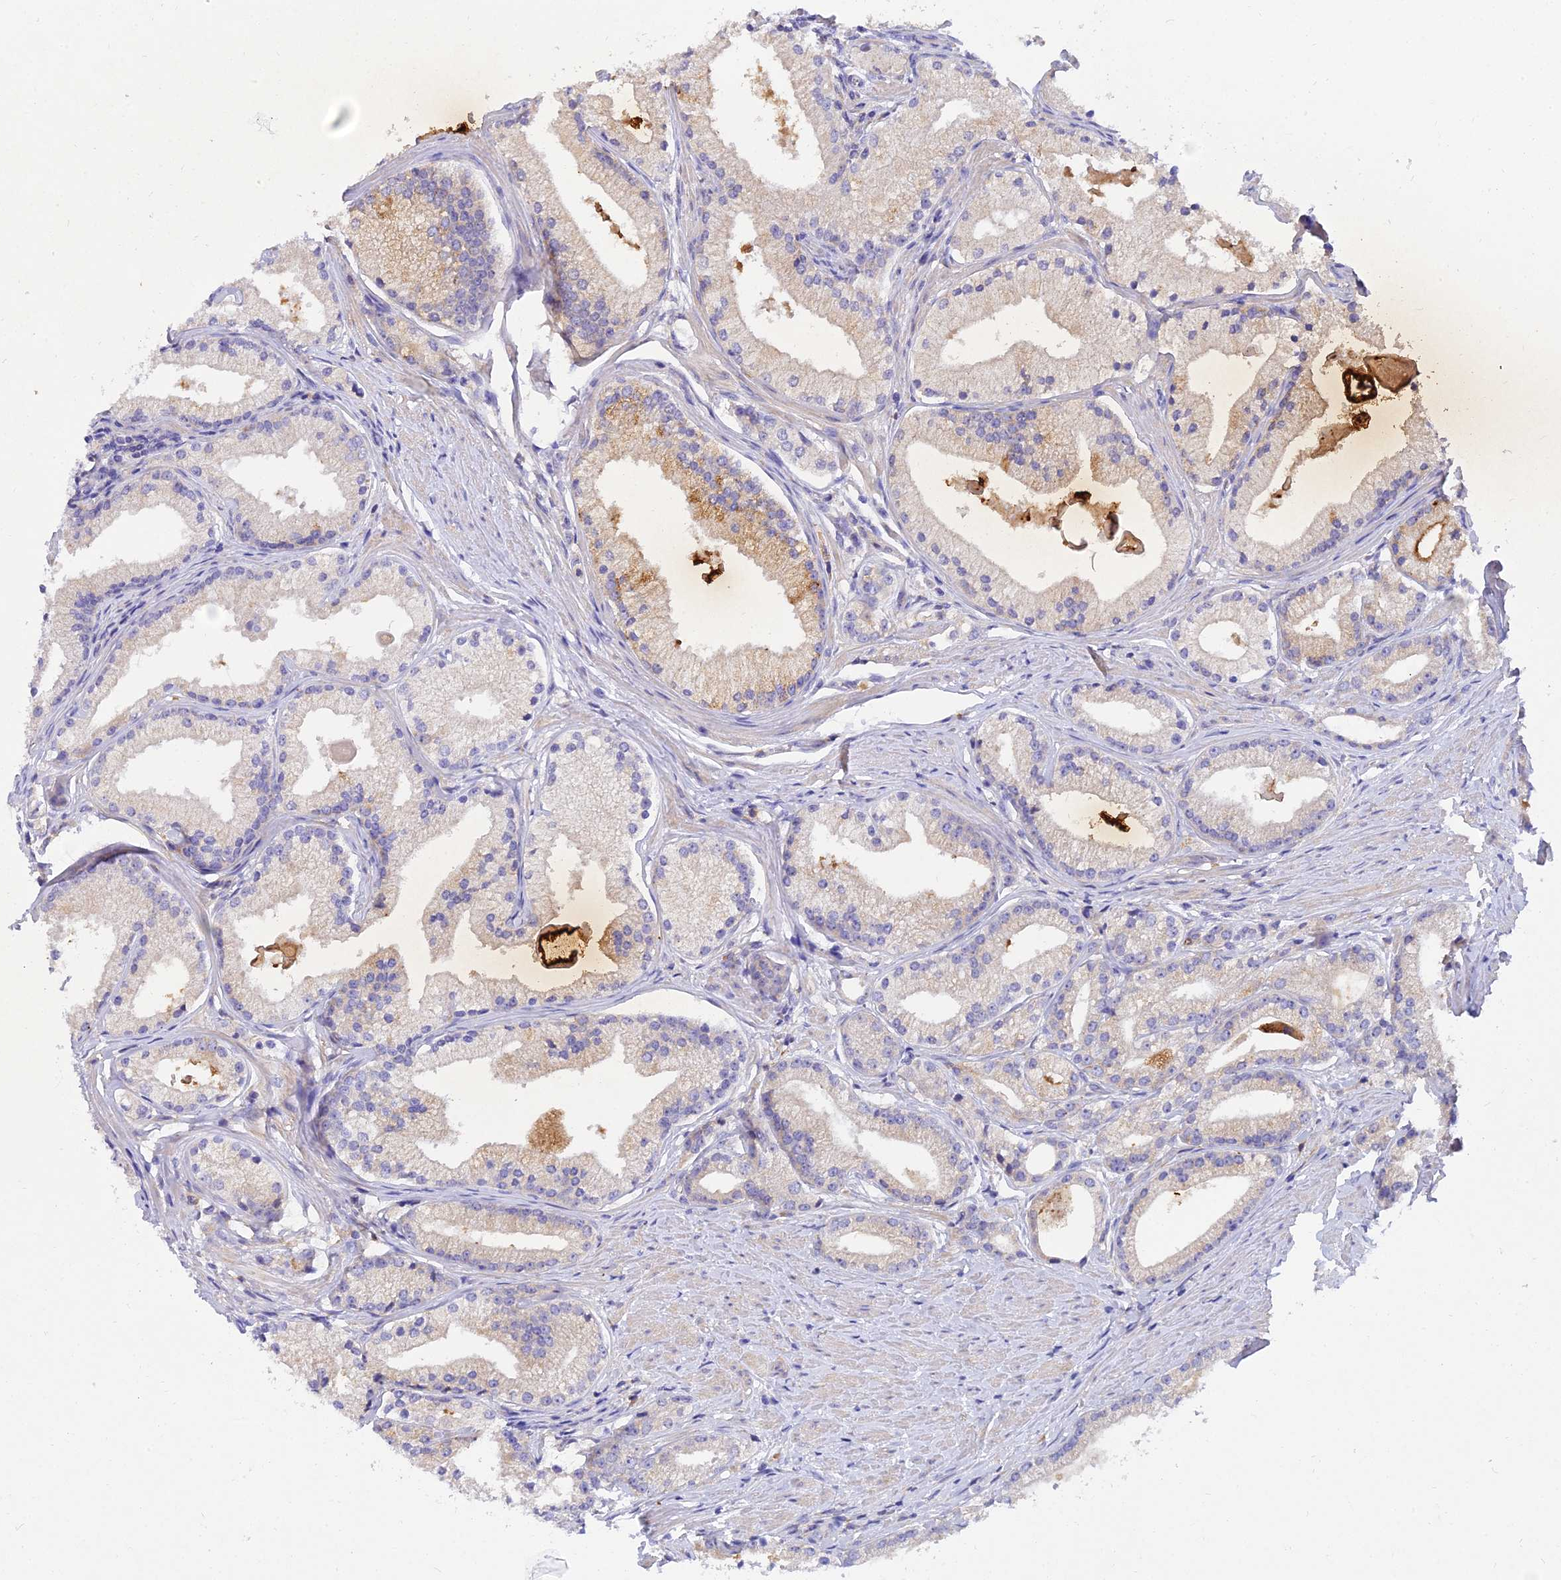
{"staining": {"intensity": "moderate", "quantity": "<25%", "location": "cytoplasmic/membranous"}, "tissue": "prostate cancer", "cell_type": "Tumor cells", "image_type": "cancer", "snomed": [{"axis": "morphology", "description": "Adenocarcinoma, Low grade"}, {"axis": "topography", "description": "Prostate"}], "caption": "Immunohistochemistry (IHC) micrograph of neoplastic tissue: human low-grade adenocarcinoma (prostate) stained using immunohistochemistry reveals low levels of moderate protein expression localized specifically in the cytoplasmic/membranous of tumor cells, appearing as a cytoplasmic/membranous brown color.", "gene": "ARL8B", "patient": {"sex": "male", "age": 57}}